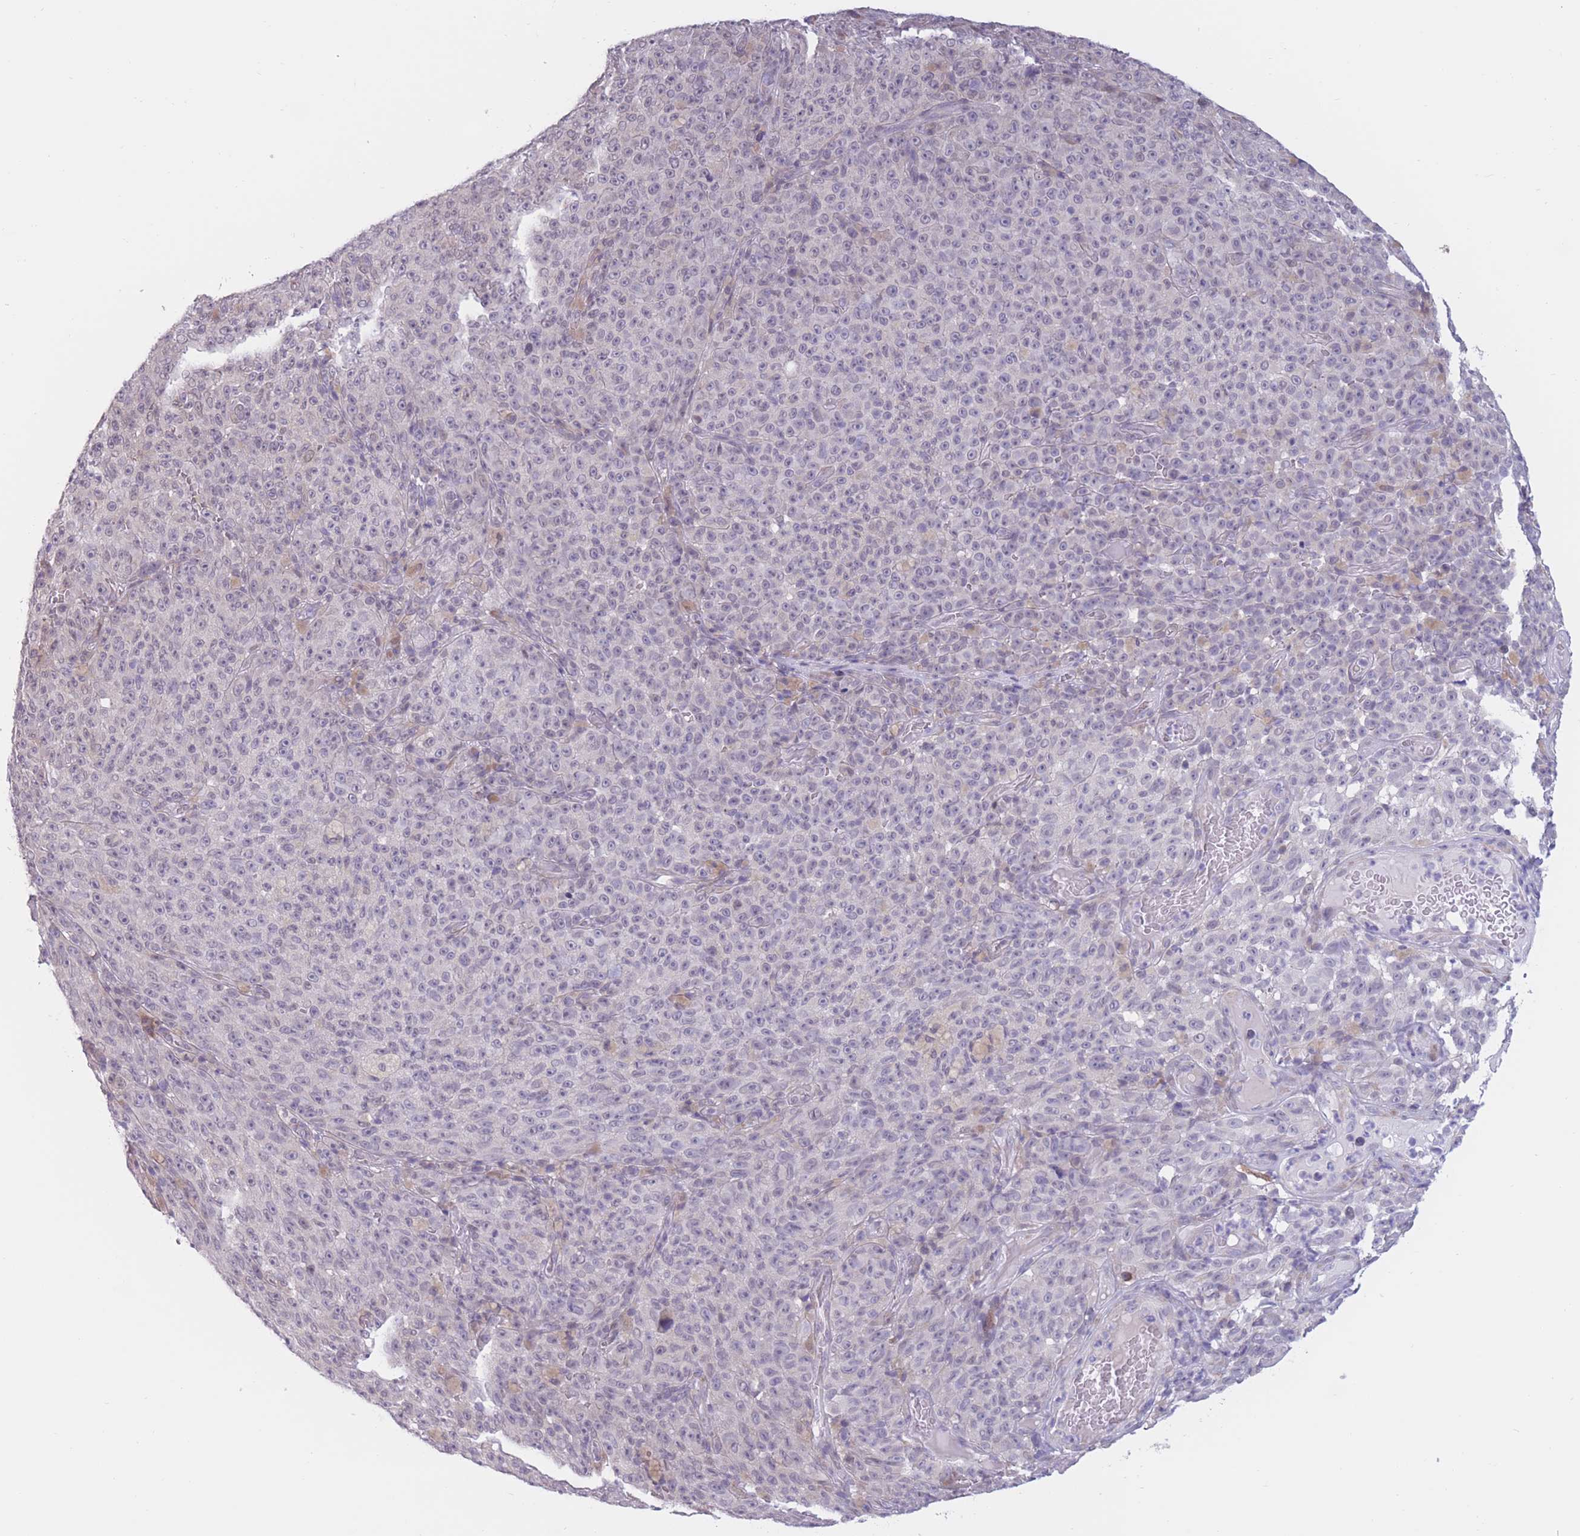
{"staining": {"intensity": "negative", "quantity": "none", "location": "none"}, "tissue": "melanoma", "cell_type": "Tumor cells", "image_type": "cancer", "snomed": [{"axis": "morphology", "description": "Malignant melanoma, NOS"}, {"axis": "topography", "description": "Skin"}], "caption": "Malignant melanoma stained for a protein using IHC exhibits no staining tumor cells.", "gene": "COL27A1", "patient": {"sex": "female", "age": 82}}